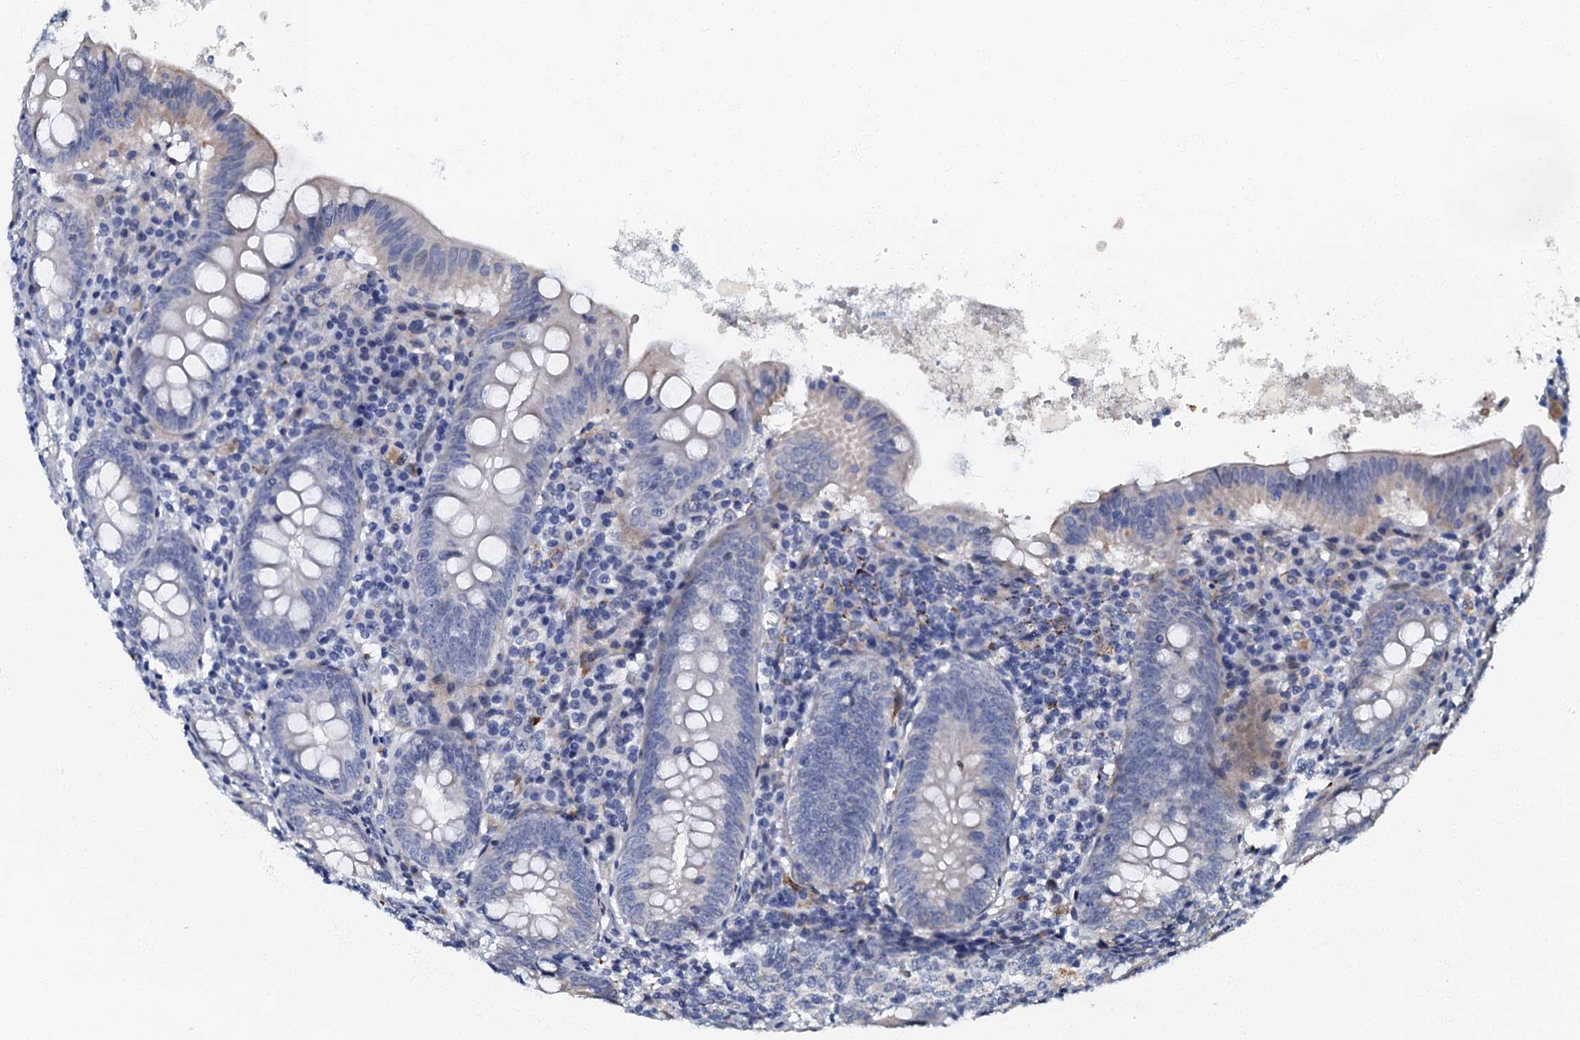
{"staining": {"intensity": "negative", "quantity": "none", "location": "none"}, "tissue": "appendix", "cell_type": "Glandular cells", "image_type": "normal", "snomed": [{"axis": "morphology", "description": "Normal tissue, NOS"}, {"axis": "topography", "description": "Appendix"}], "caption": "Normal appendix was stained to show a protein in brown. There is no significant staining in glandular cells.", "gene": "OLAH", "patient": {"sex": "female", "age": 54}}